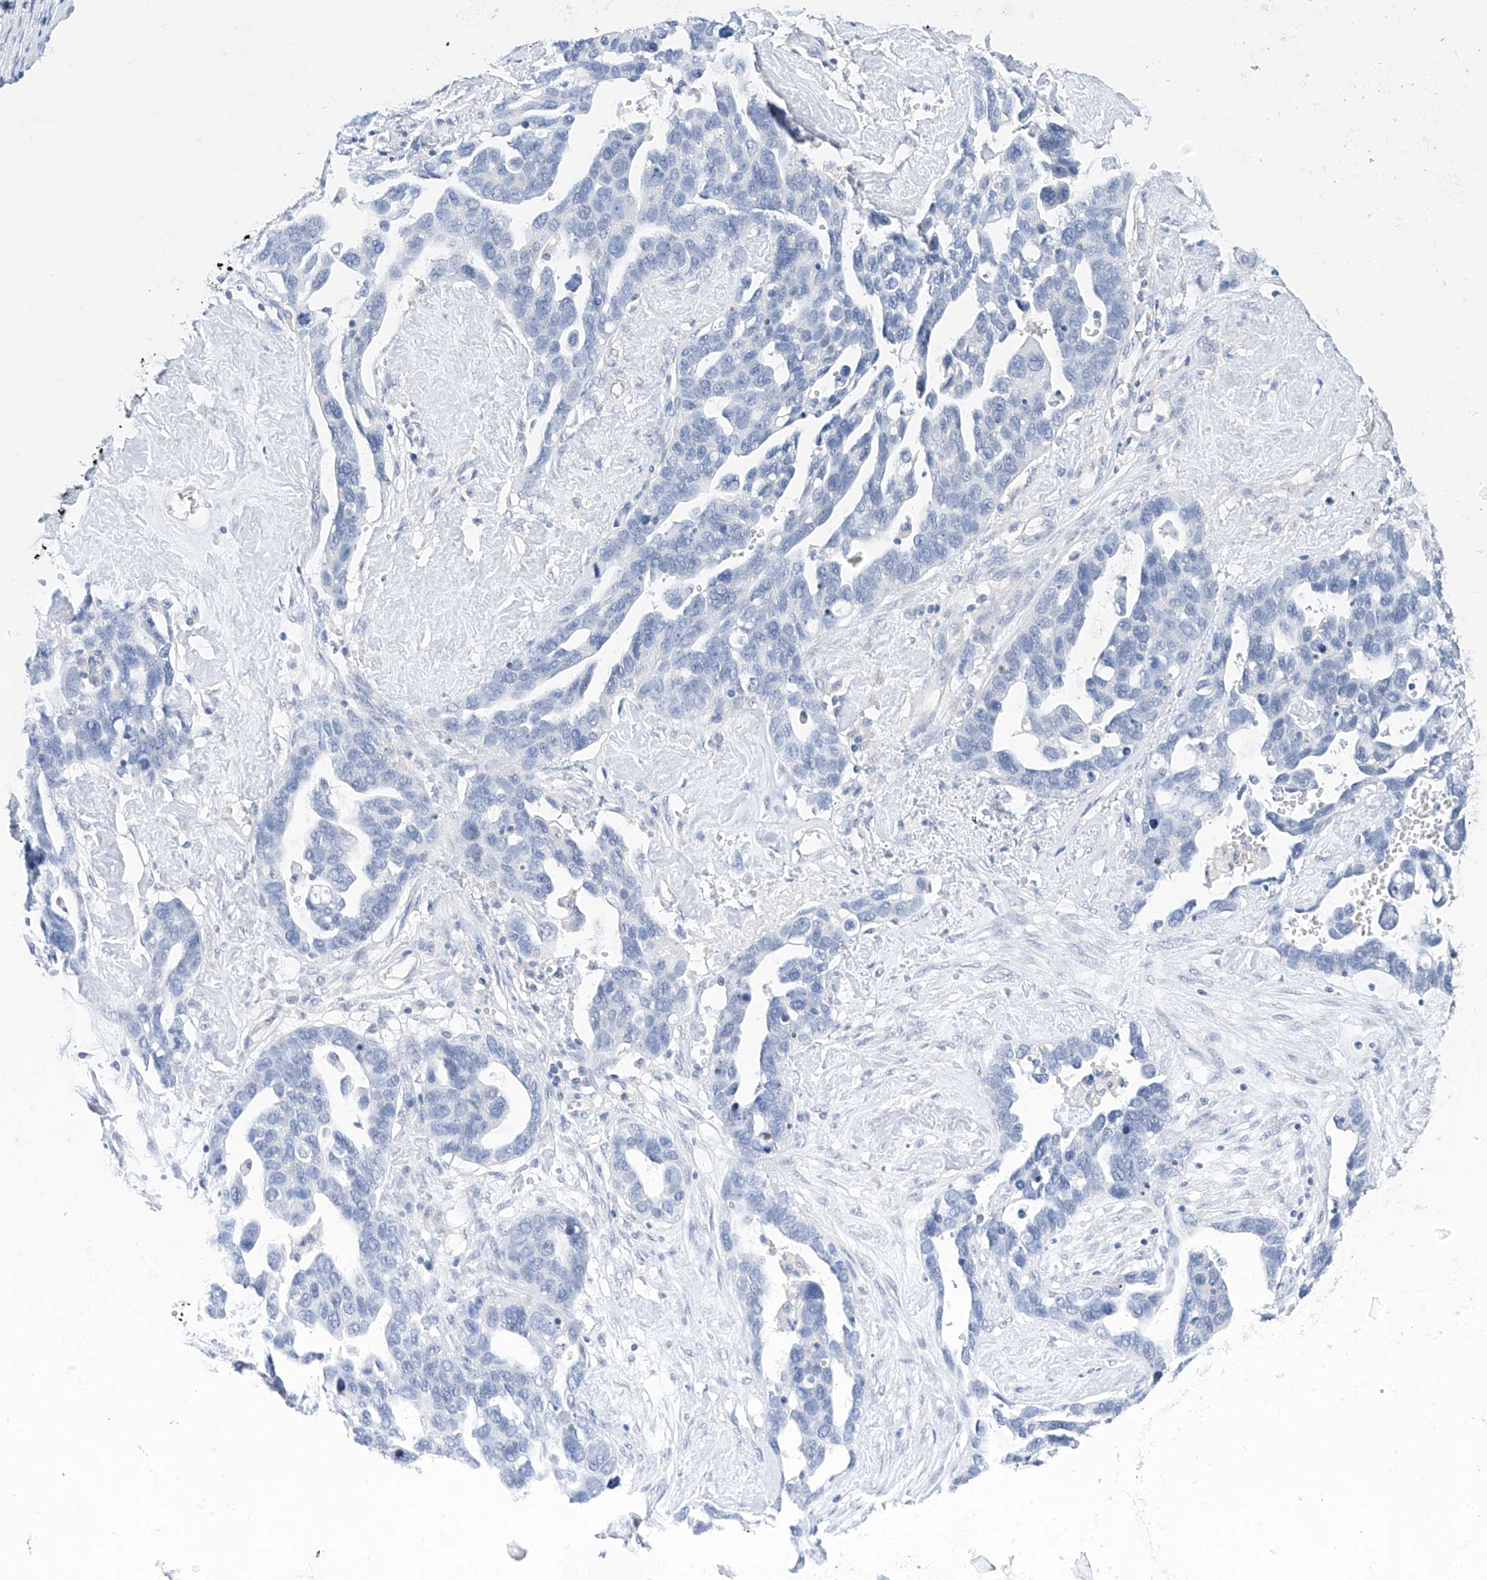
{"staining": {"intensity": "negative", "quantity": "none", "location": "none"}, "tissue": "ovarian cancer", "cell_type": "Tumor cells", "image_type": "cancer", "snomed": [{"axis": "morphology", "description": "Cystadenocarcinoma, serous, NOS"}, {"axis": "topography", "description": "Ovary"}], "caption": "High power microscopy photomicrograph of an IHC histopathology image of ovarian cancer, revealing no significant positivity in tumor cells. The staining was performed using DAB to visualize the protein expression in brown, while the nuclei were stained in blue with hematoxylin (Magnification: 20x).", "gene": "ZZEF1", "patient": {"sex": "female", "age": 54}}